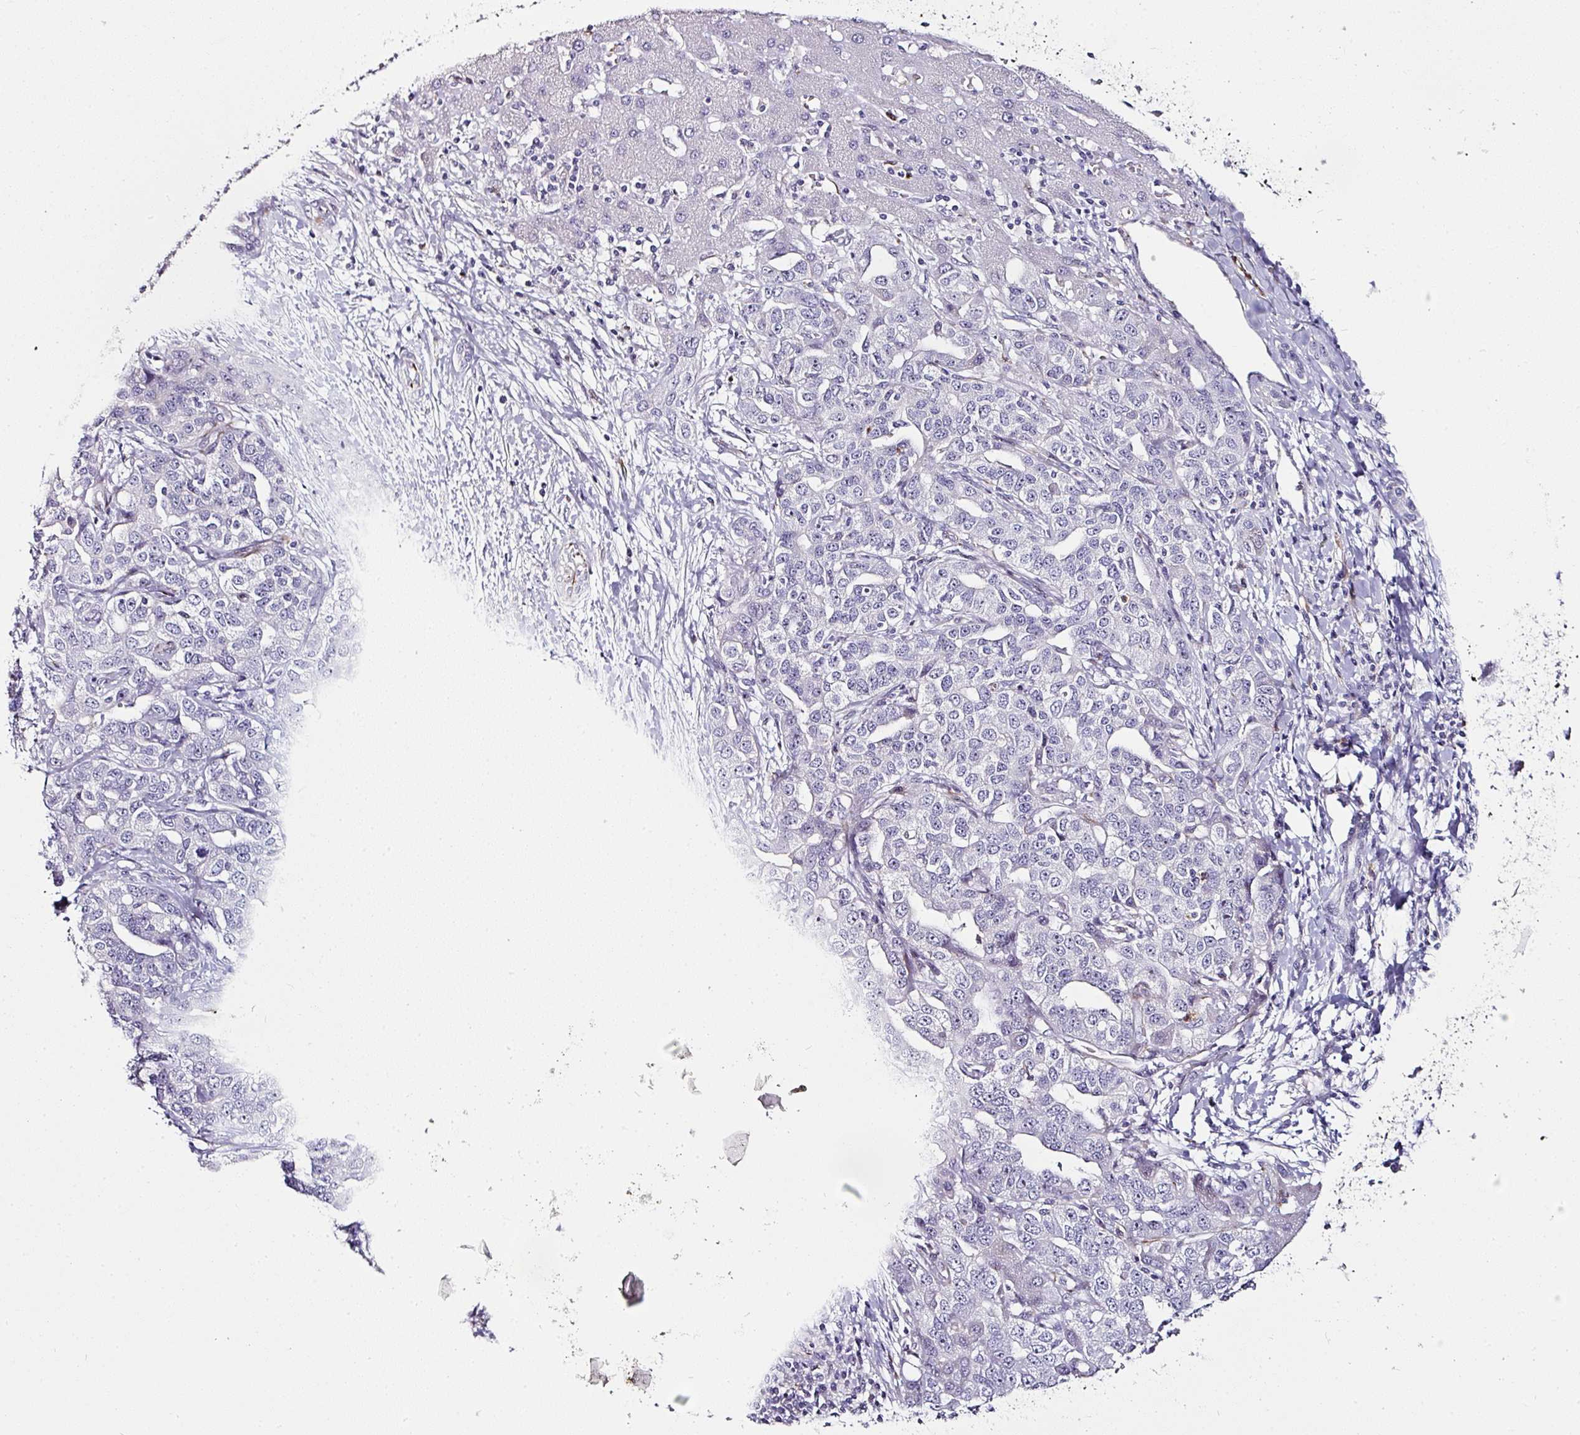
{"staining": {"intensity": "negative", "quantity": "none", "location": "none"}, "tissue": "liver cancer", "cell_type": "Tumor cells", "image_type": "cancer", "snomed": [{"axis": "morphology", "description": "Cholangiocarcinoma"}, {"axis": "topography", "description": "Liver"}], "caption": "Immunohistochemistry micrograph of human liver cancer stained for a protein (brown), which reveals no expression in tumor cells.", "gene": "TMPRSS9", "patient": {"sex": "male", "age": 59}}